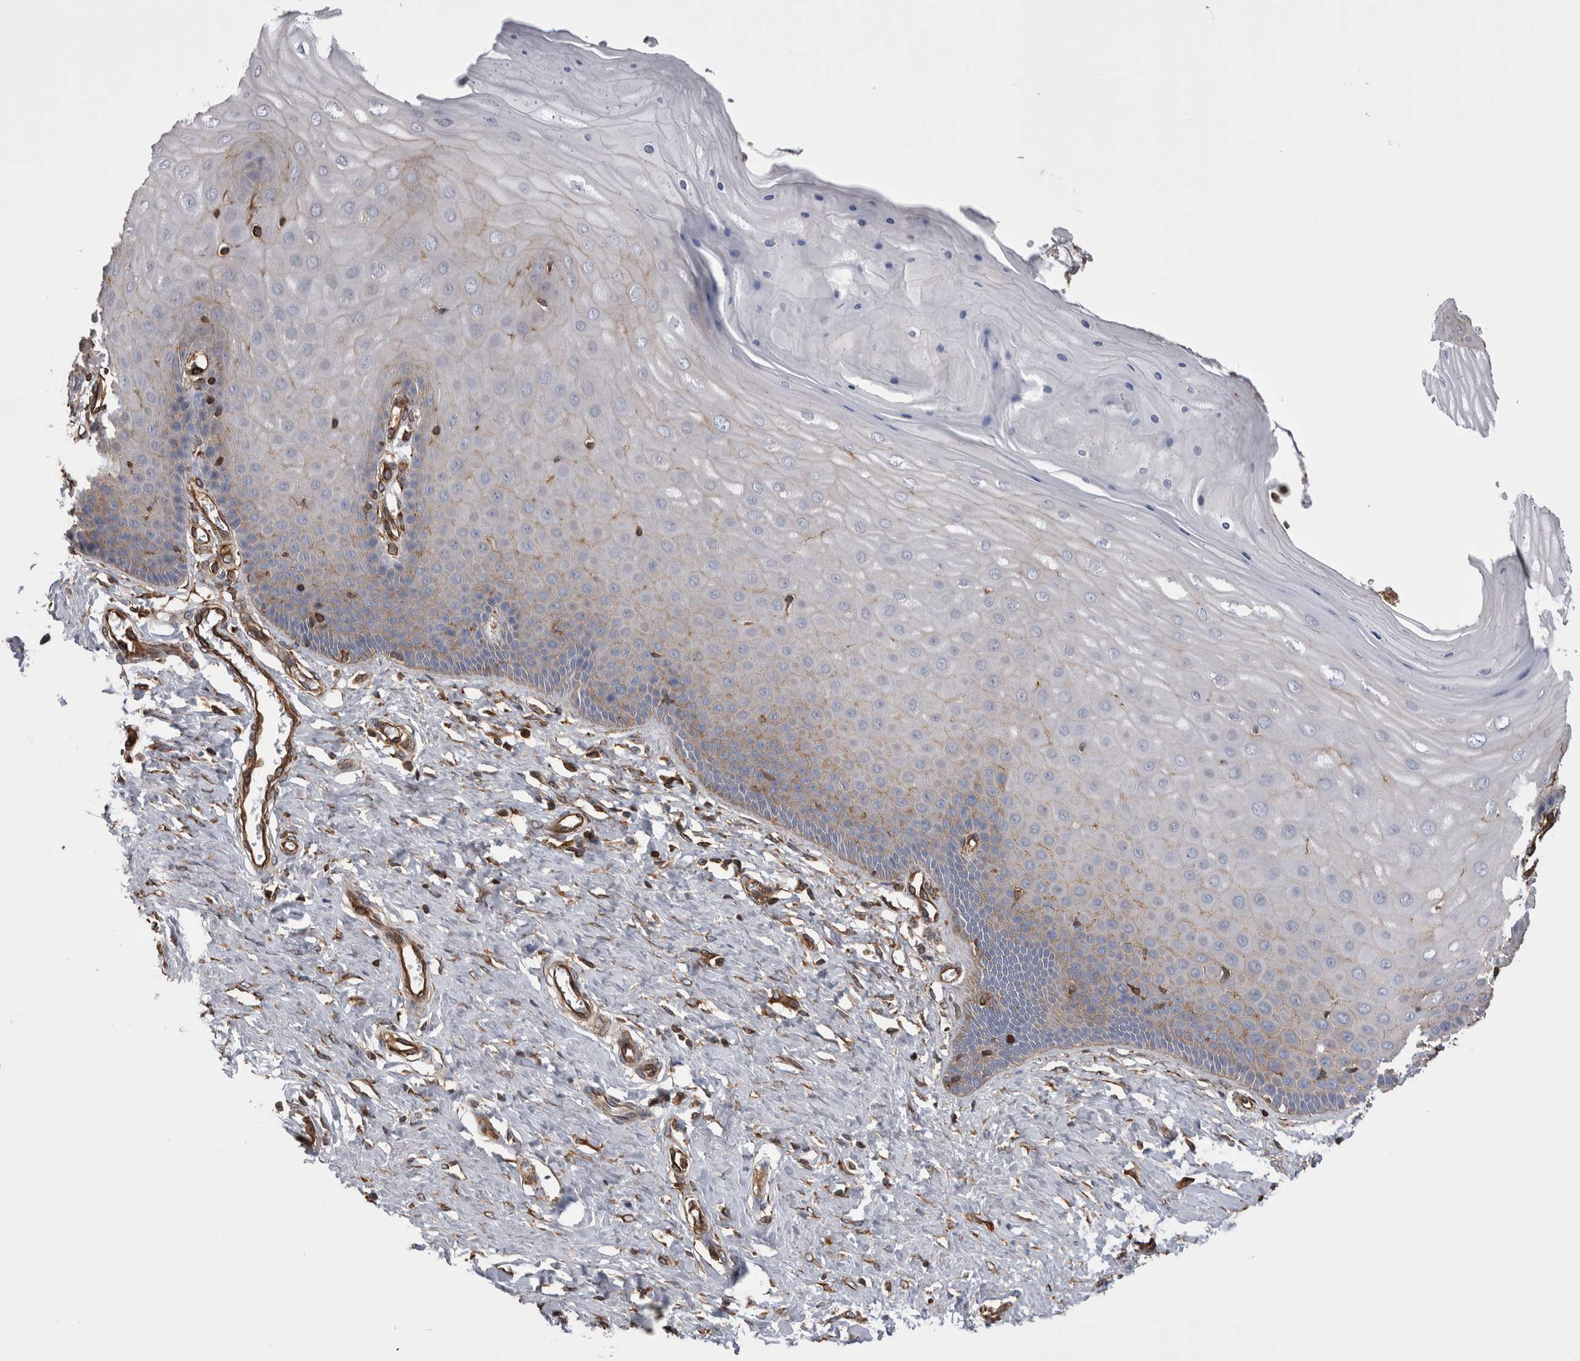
{"staining": {"intensity": "moderate", "quantity": ">75%", "location": "cytoplasmic/membranous"}, "tissue": "cervix", "cell_type": "Glandular cells", "image_type": "normal", "snomed": [{"axis": "morphology", "description": "Normal tissue, NOS"}, {"axis": "topography", "description": "Cervix"}], "caption": "Glandular cells display medium levels of moderate cytoplasmic/membranous positivity in about >75% of cells in normal cervix.", "gene": "KIF12", "patient": {"sex": "female", "age": 55}}